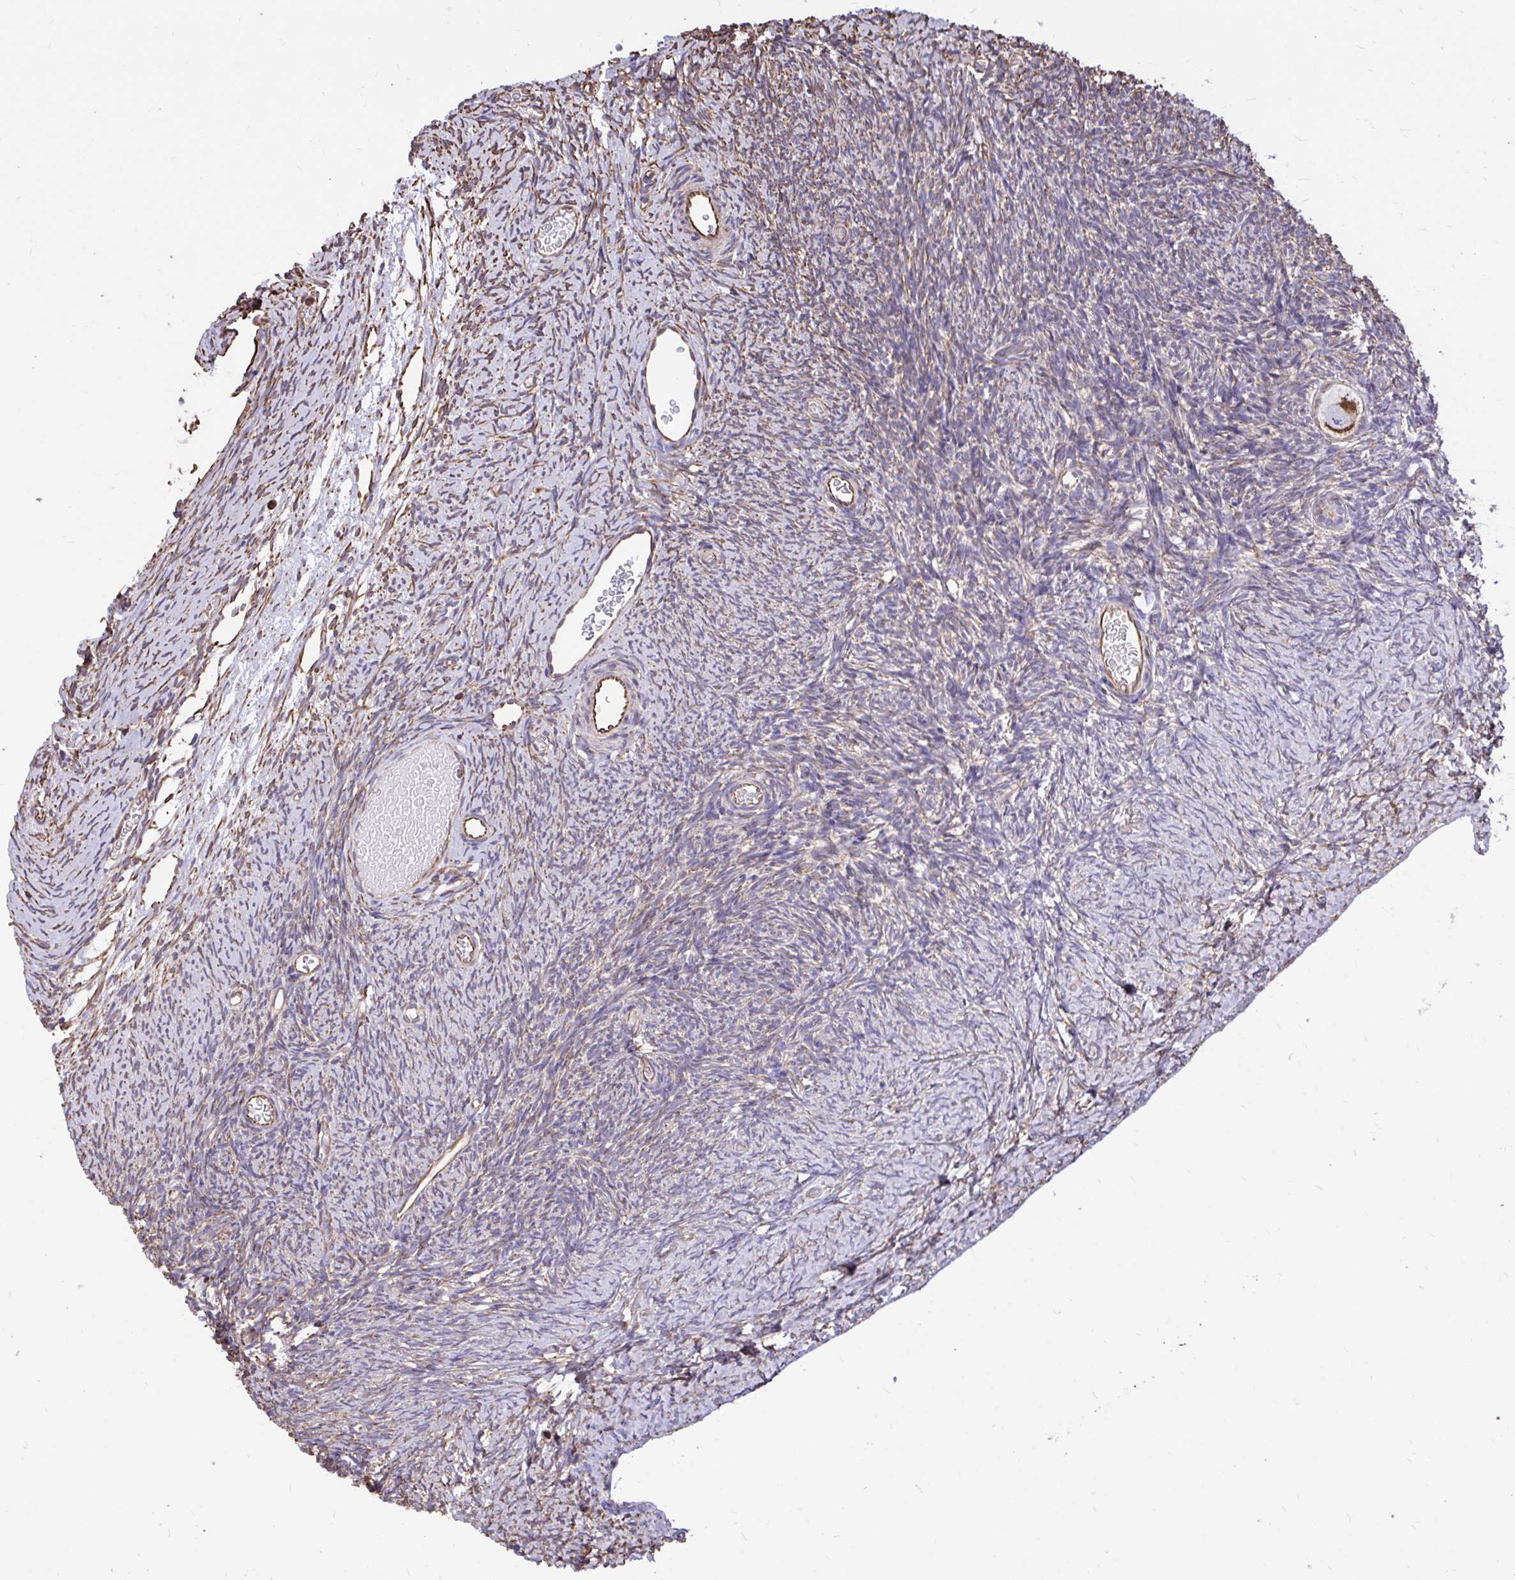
{"staining": {"intensity": "strong", "quantity": "25%-75%", "location": "cytoplasmic/membranous"}, "tissue": "ovary", "cell_type": "Follicle cells", "image_type": "normal", "snomed": [{"axis": "morphology", "description": "Normal tissue, NOS"}, {"axis": "topography", "description": "Ovary"}], "caption": "Immunohistochemistry of unremarkable human ovary displays high levels of strong cytoplasmic/membranous positivity in about 25%-75% of follicle cells. The staining was performed using DAB (3,3'-diaminobenzidine) to visualize the protein expression in brown, while the nuclei were stained in blue with hematoxylin (Magnification: 20x).", "gene": "RNF103", "patient": {"sex": "female", "age": 39}}